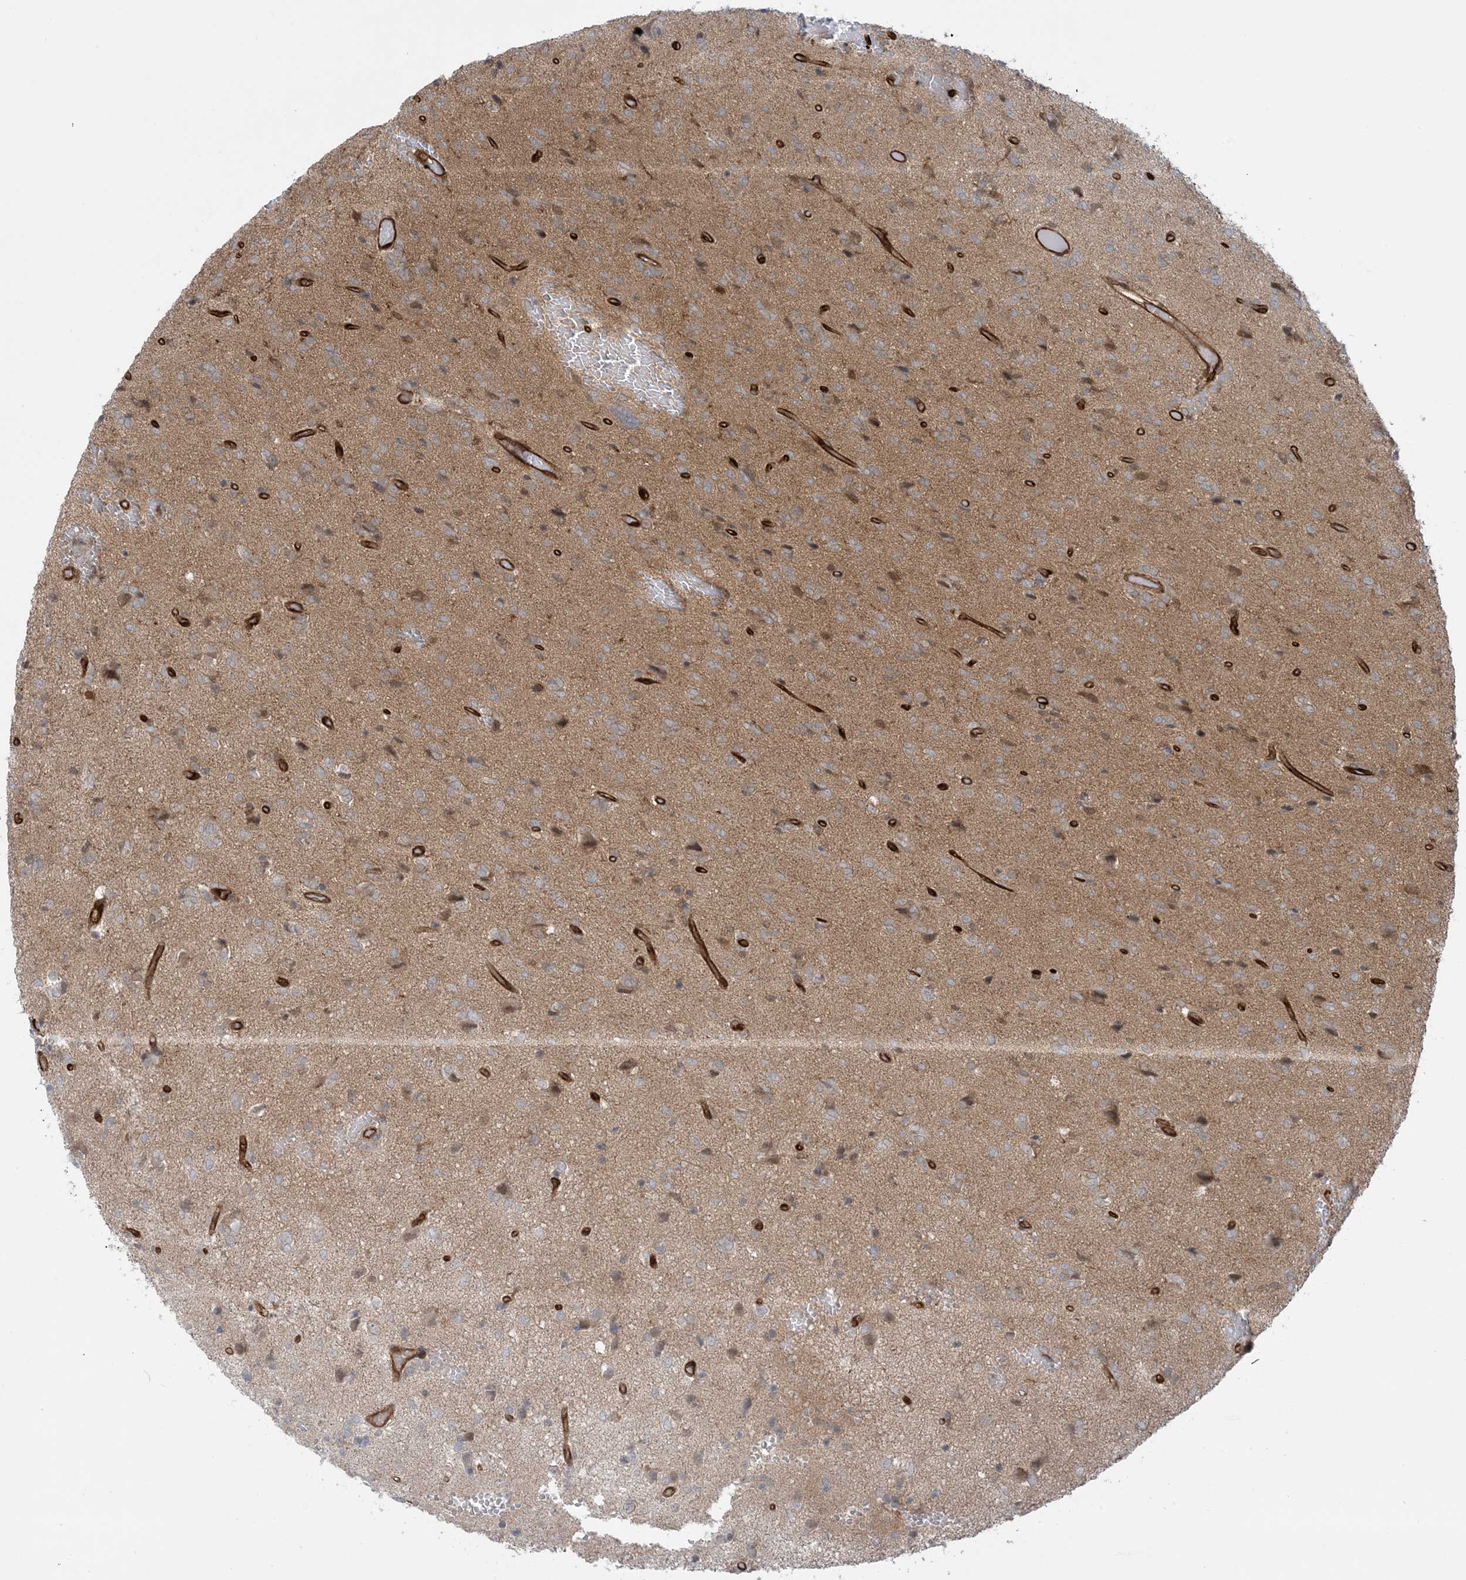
{"staining": {"intensity": "negative", "quantity": "none", "location": "none"}, "tissue": "glioma", "cell_type": "Tumor cells", "image_type": "cancer", "snomed": [{"axis": "morphology", "description": "Glioma, malignant, High grade"}, {"axis": "topography", "description": "Brain"}], "caption": "This is an IHC micrograph of glioma. There is no staining in tumor cells.", "gene": "PPM1F", "patient": {"sex": "female", "age": 59}}